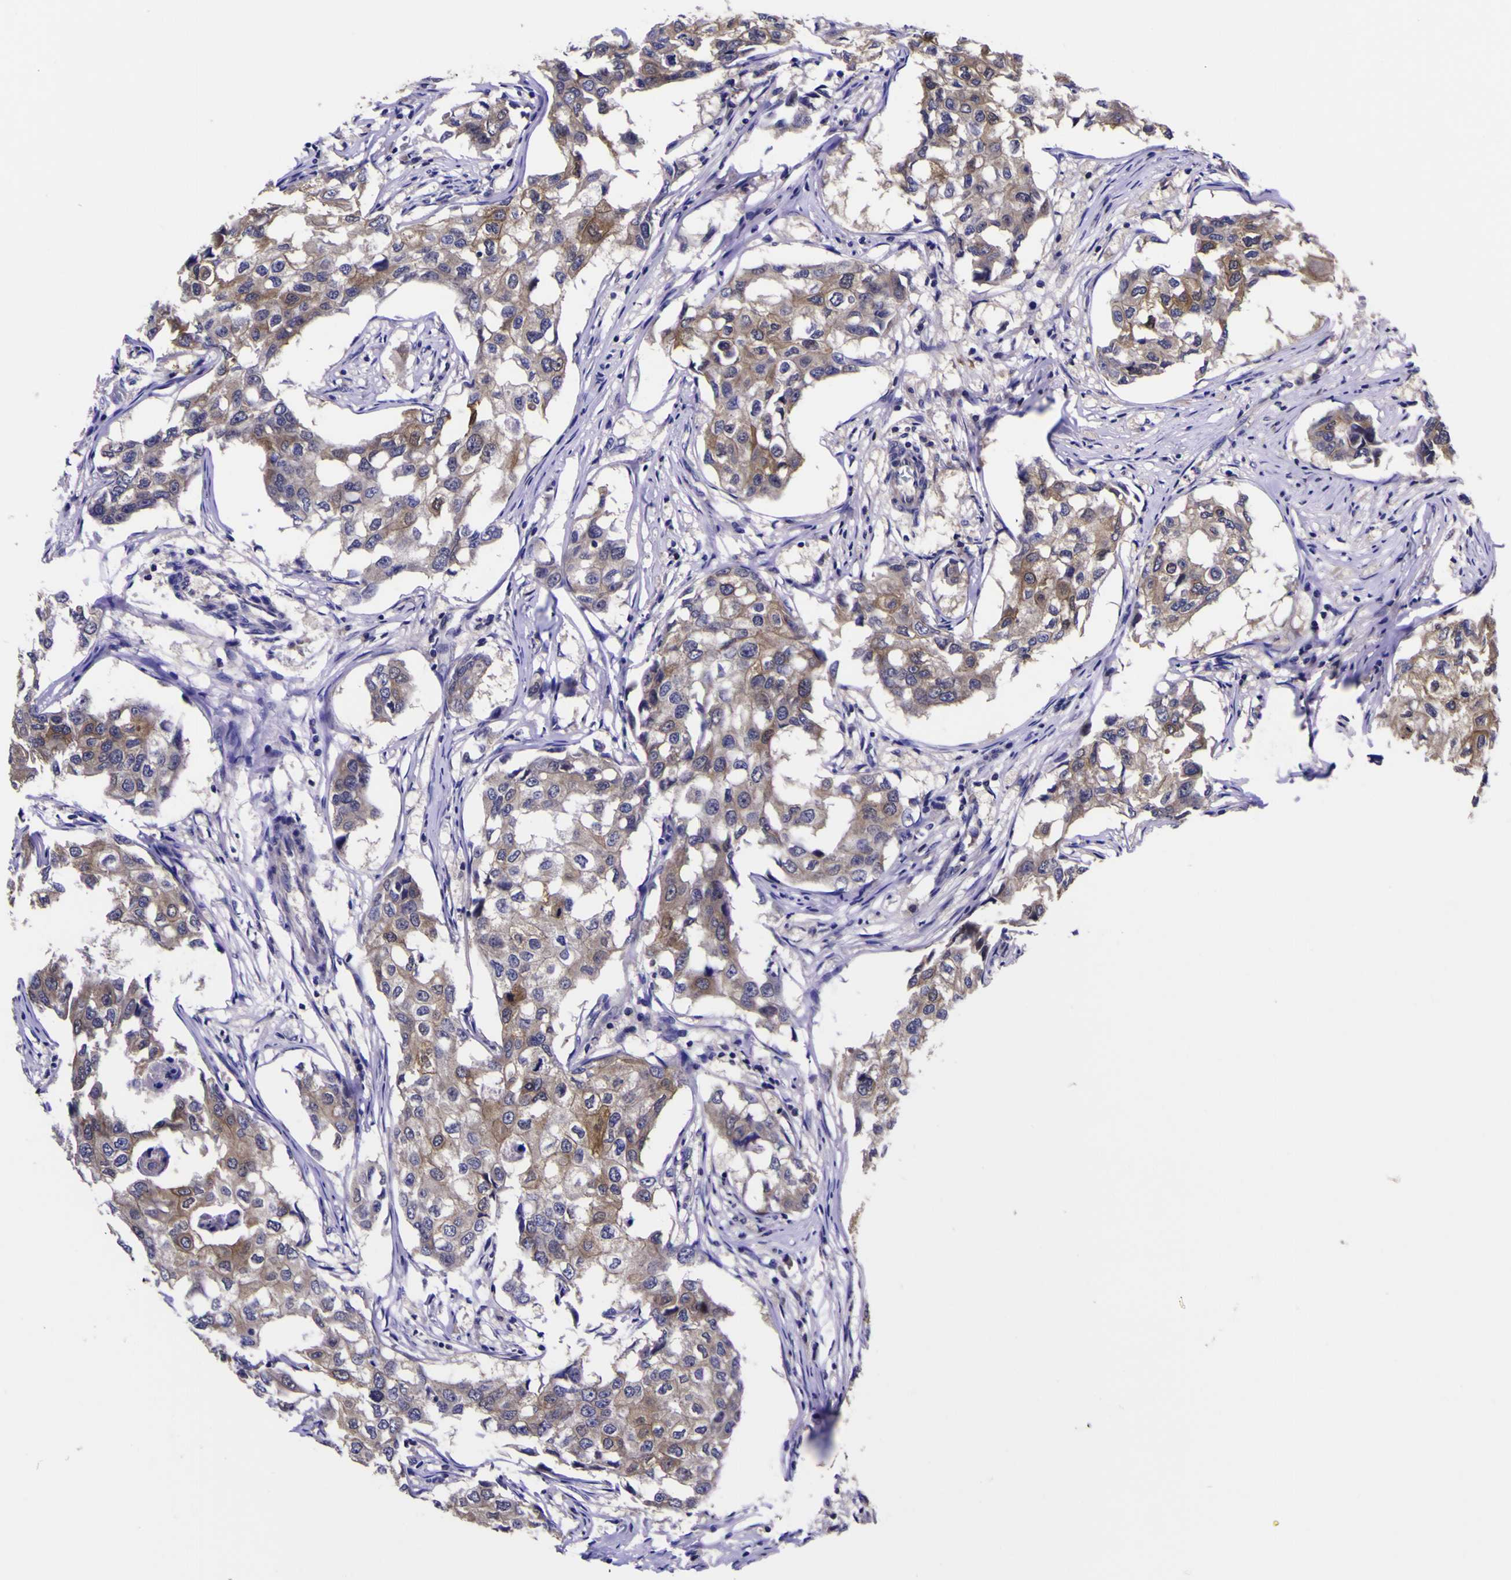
{"staining": {"intensity": "moderate", "quantity": ">75%", "location": "cytoplasmic/membranous"}, "tissue": "breast cancer", "cell_type": "Tumor cells", "image_type": "cancer", "snomed": [{"axis": "morphology", "description": "Duct carcinoma"}, {"axis": "topography", "description": "Breast"}], "caption": "Immunohistochemical staining of human intraductal carcinoma (breast) demonstrates medium levels of moderate cytoplasmic/membranous protein positivity in about >75% of tumor cells.", "gene": "MAPK14", "patient": {"sex": "female", "age": 27}}